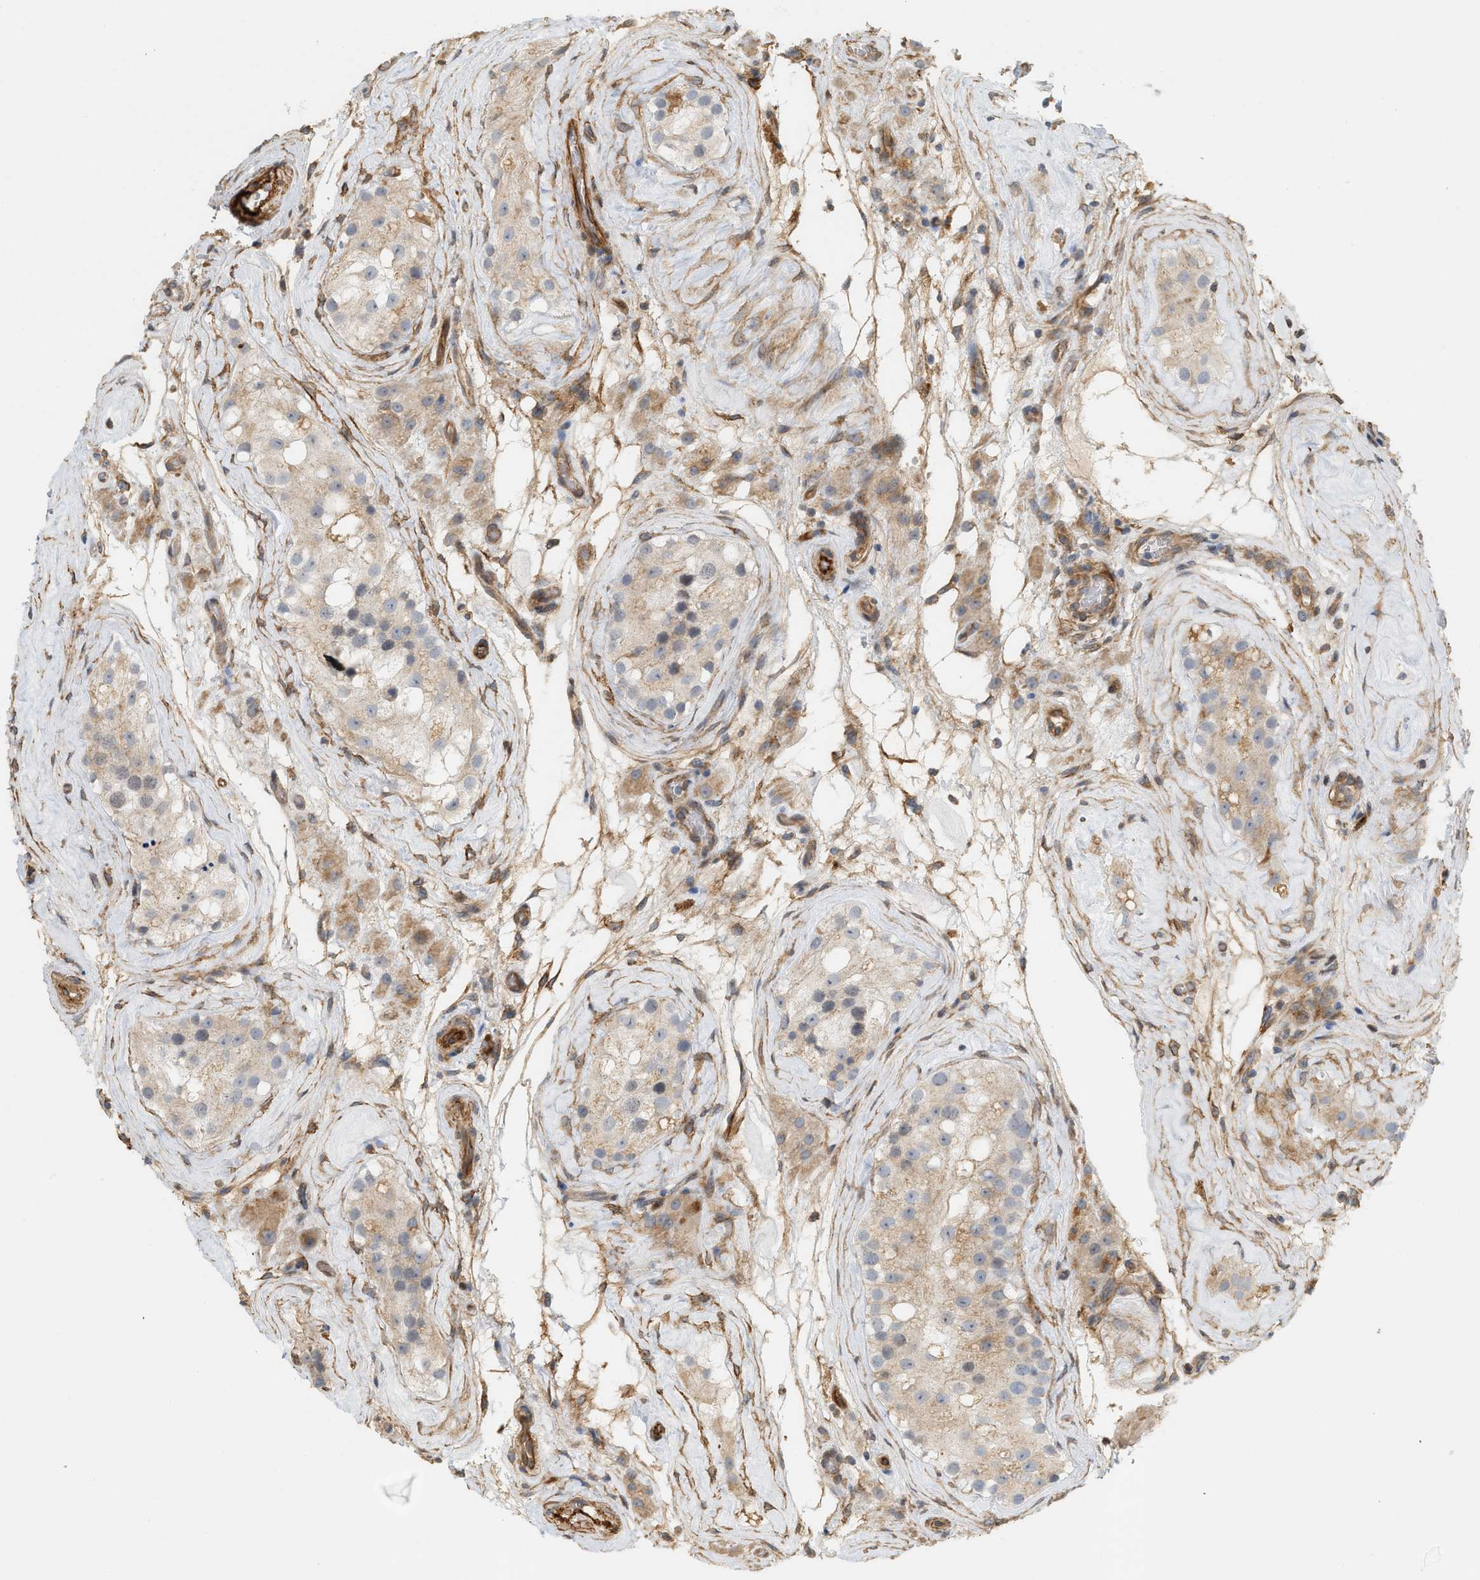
{"staining": {"intensity": "weak", "quantity": ">75%", "location": "cytoplasmic/membranous"}, "tissue": "testis", "cell_type": "Cells in seminiferous ducts", "image_type": "normal", "snomed": [{"axis": "morphology", "description": "Normal tissue, NOS"}, {"axis": "morphology", "description": "Seminoma, NOS"}, {"axis": "topography", "description": "Testis"}], "caption": "Immunohistochemical staining of normal human testis exhibits weak cytoplasmic/membranous protein expression in about >75% of cells in seminiferous ducts. Immunohistochemistry stains the protein of interest in brown and the nuclei are stained blue.", "gene": "SVOP", "patient": {"sex": "male", "age": 71}}